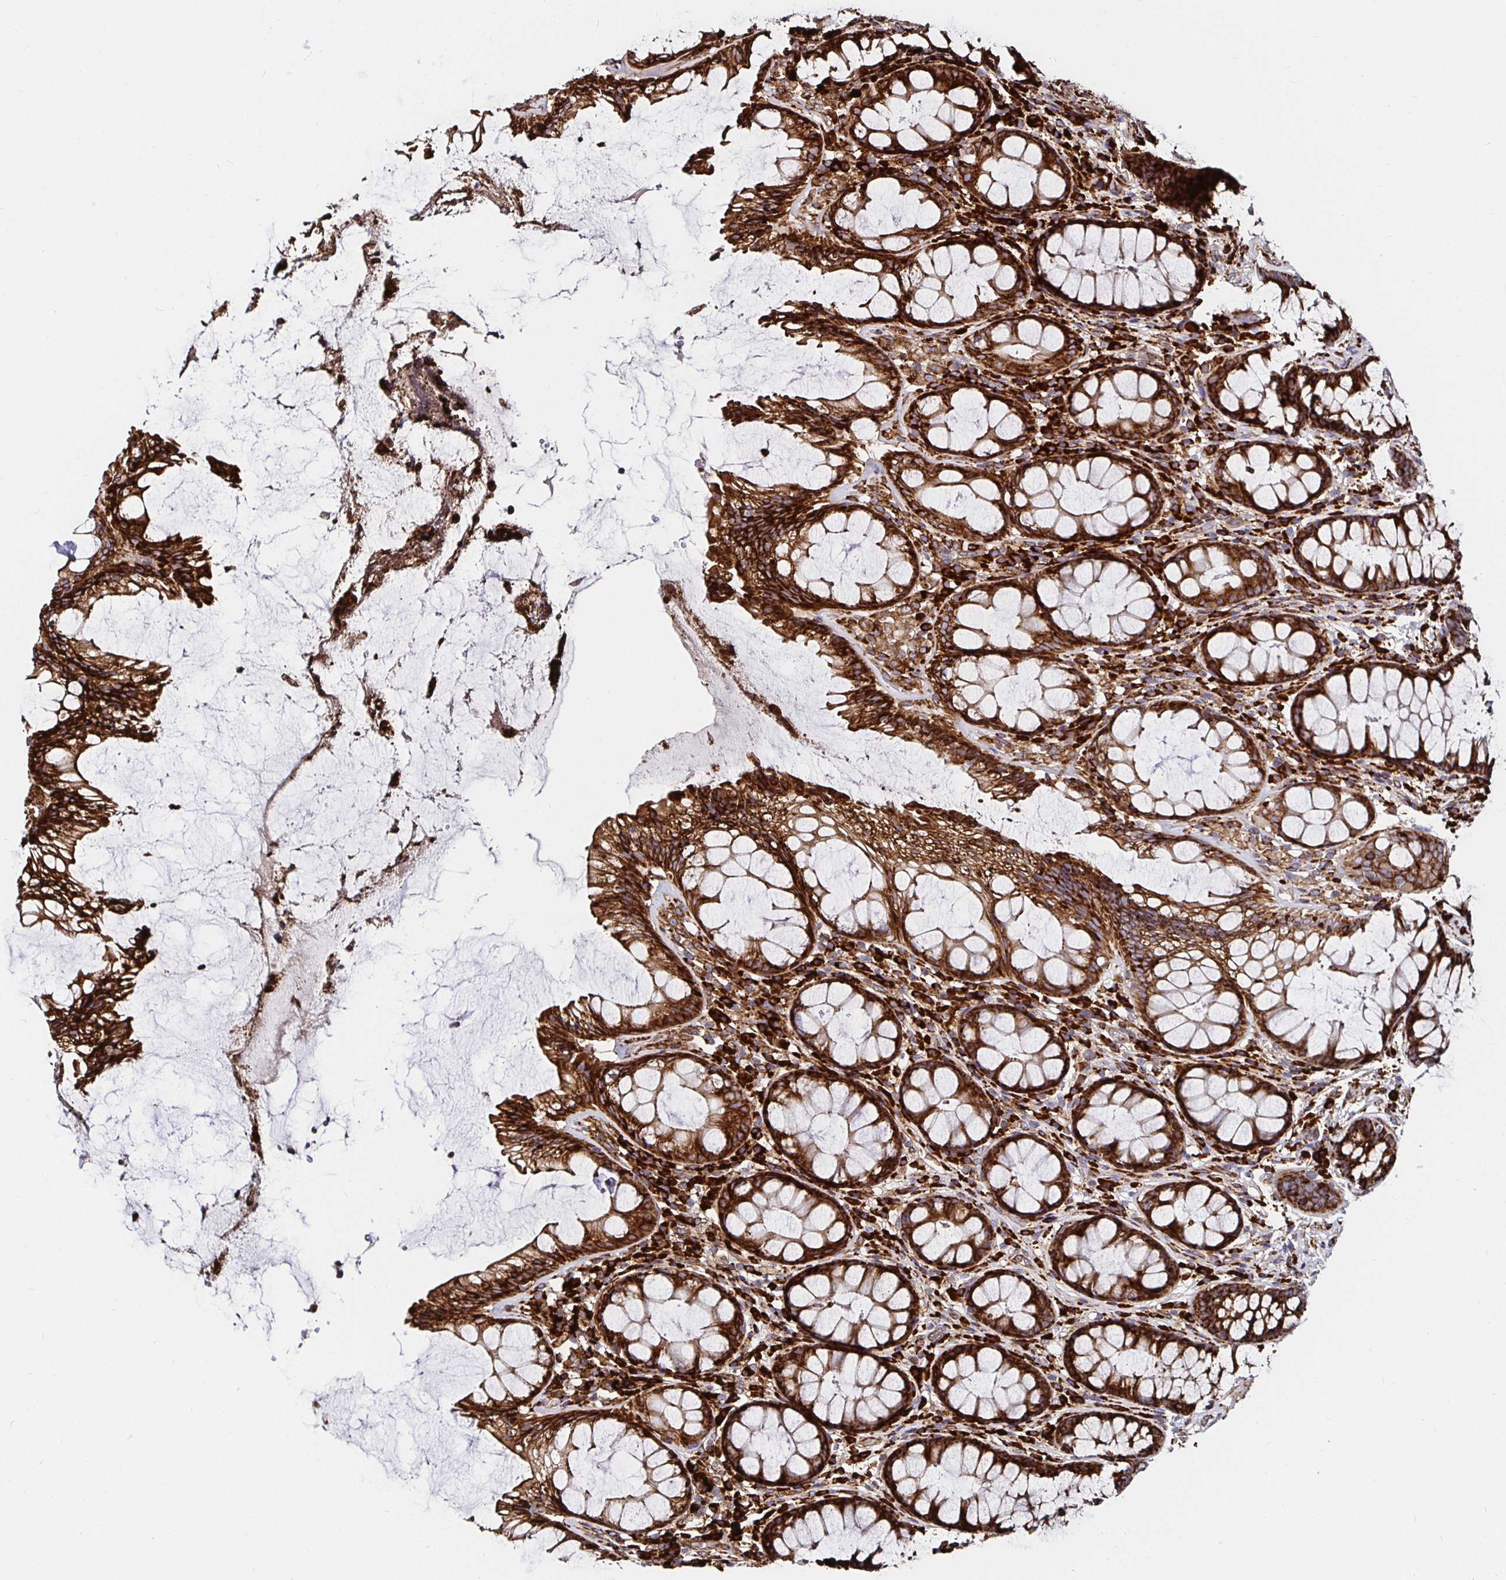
{"staining": {"intensity": "strong", "quantity": ">75%", "location": "cytoplasmic/membranous"}, "tissue": "rectum", "cell_type": "Glandular cells", "image_type": "normal", "snomed": [{"axis": "morphology", "description": "Normal tissue, NOS"}, {"axis": "topography", "description": "Rectum"}], "caption": "This histopathology image displays unremarkable rectum stained with immunohistochemistry to label a protein in brown. The cytoplasmic/membranous of glandular cells show strong positivity for the protein. Nuclei are counter-stained blue.", "gene": "SMYD3", "patient": {"sex": "male", "age": 72}}